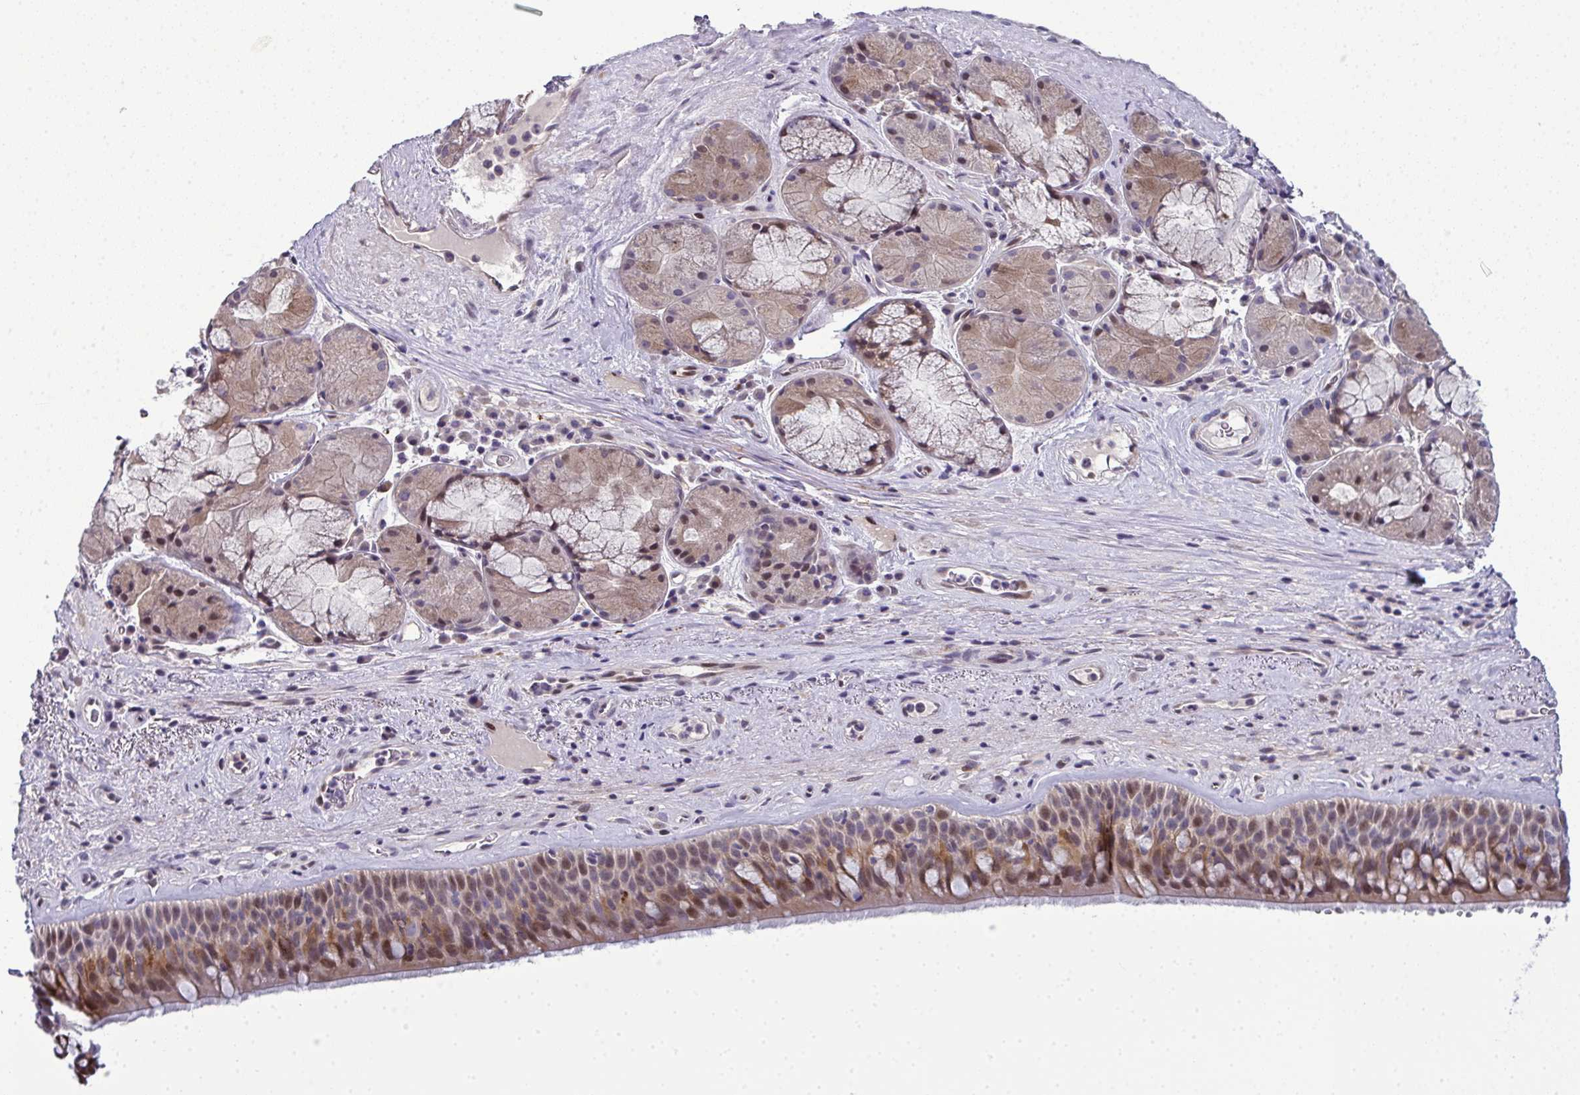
{"staining": {"intensity": "weak", "quantity": "25%-75%", "location": "cytoplasmic/membranous,nuclear"}, "tissue": "bronchus", "cell_type": "Respiratory epithelial cells", "image_type": "normal", "snomed": [{"axis": "morphology", "description": "Normal tissue, NOS"}, {"axis": "topography", "description": "Bronchus"}], "caption": "Protein staining of normal bronchus demonstrates weak cytoplasmic/membranous,nuclear positivity in about 25%-75% of respiratory epithelial cells.", "gene": "ODF1", "patient": {"sex": "male", "age": 48}}